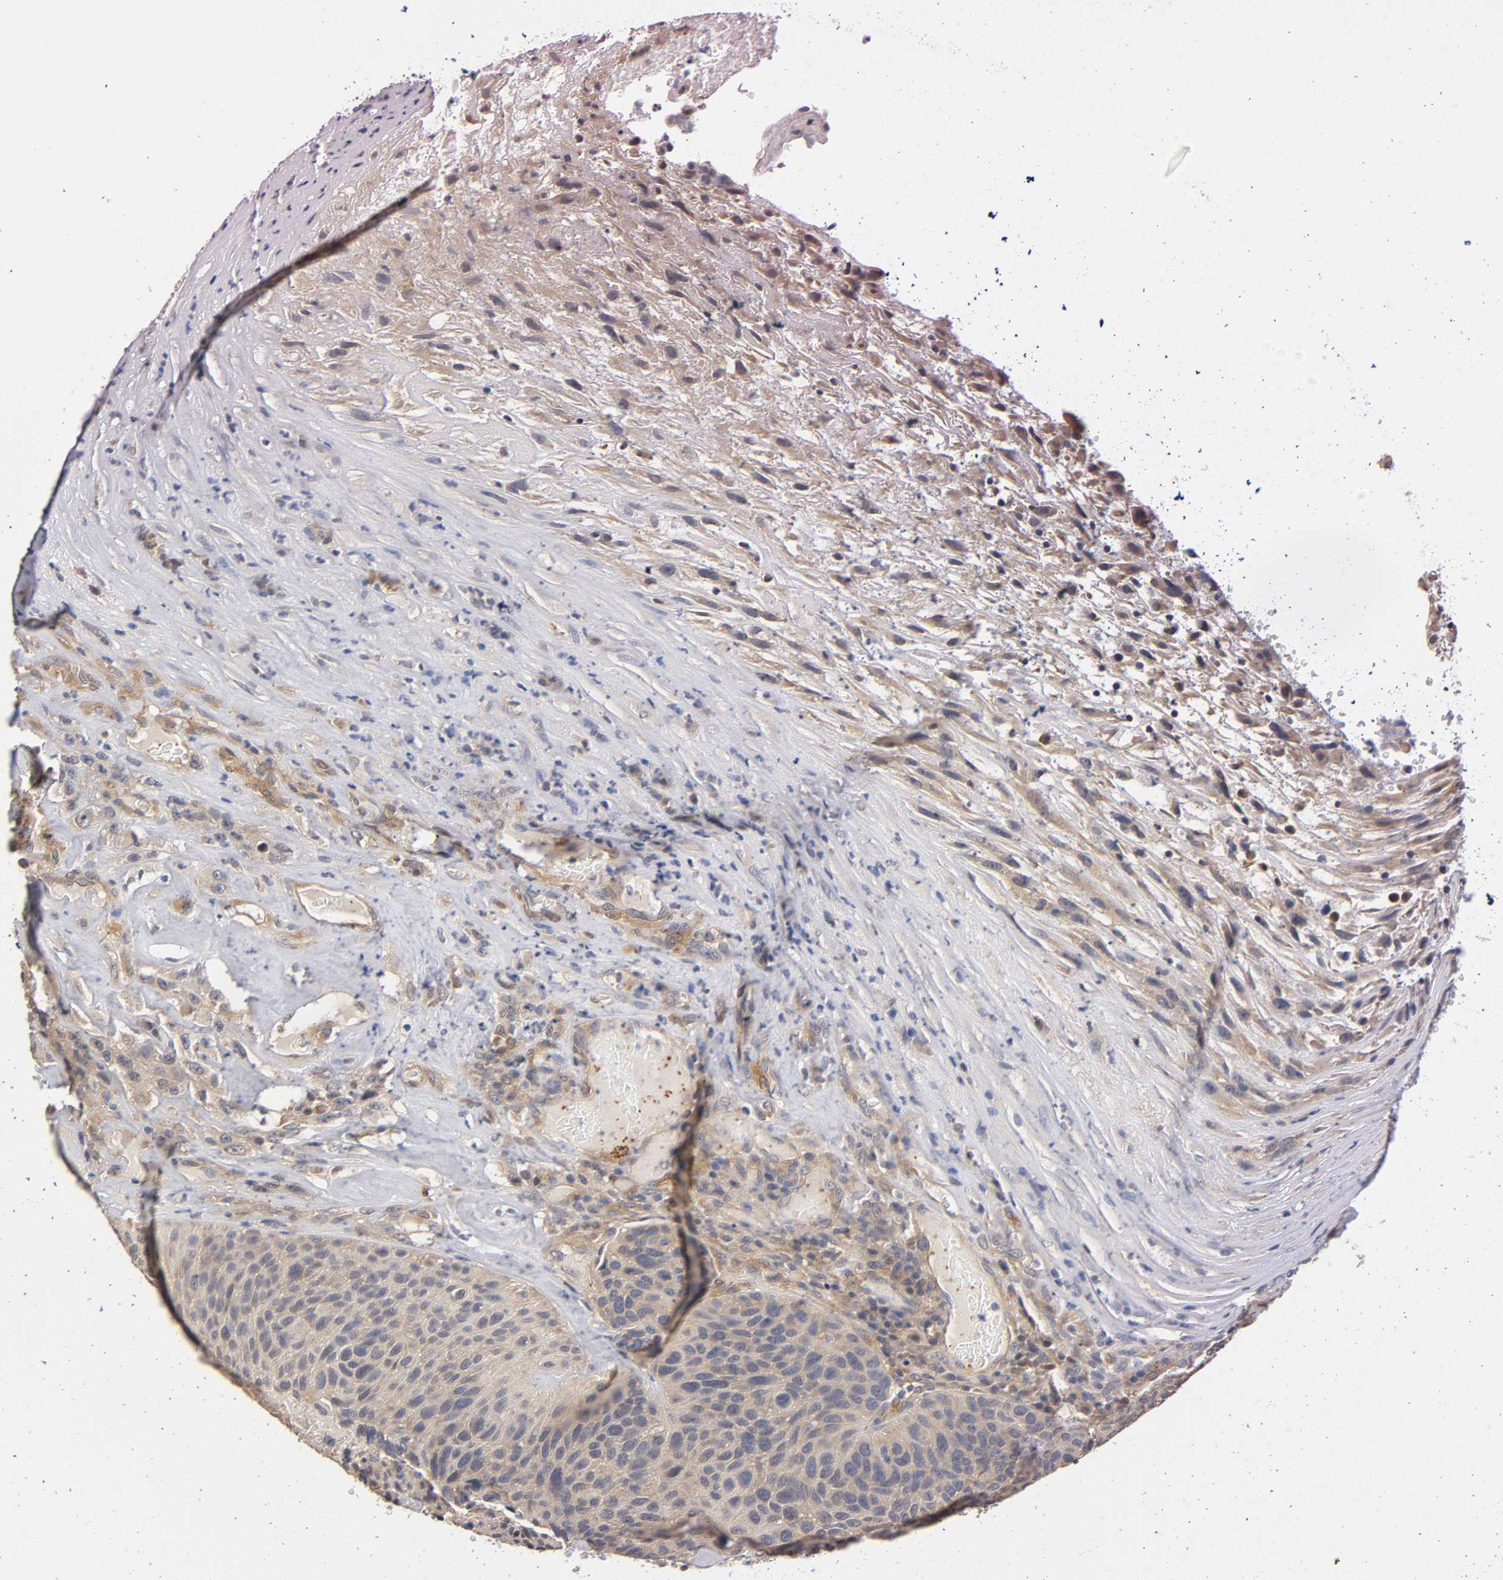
{"staining": {"intensity": "negative", "quantity": "none", "location": "none"}, "tissue": "urothelial cancer", "cell_type": "Tumor cells", "image_type": "cancer", "snomed": [{"axis": "morphology", "description": "Urothelial carcinoma, High grade"}, {"axis": "topography", "description": "Urinary bladder"}], "caption": "The micrograph exhibits no significant positivity in tumor cells of urothelial carcinoma (high-grade).", "gene": "PDE5A", "patient": {"sex": "male", "age": 66}}